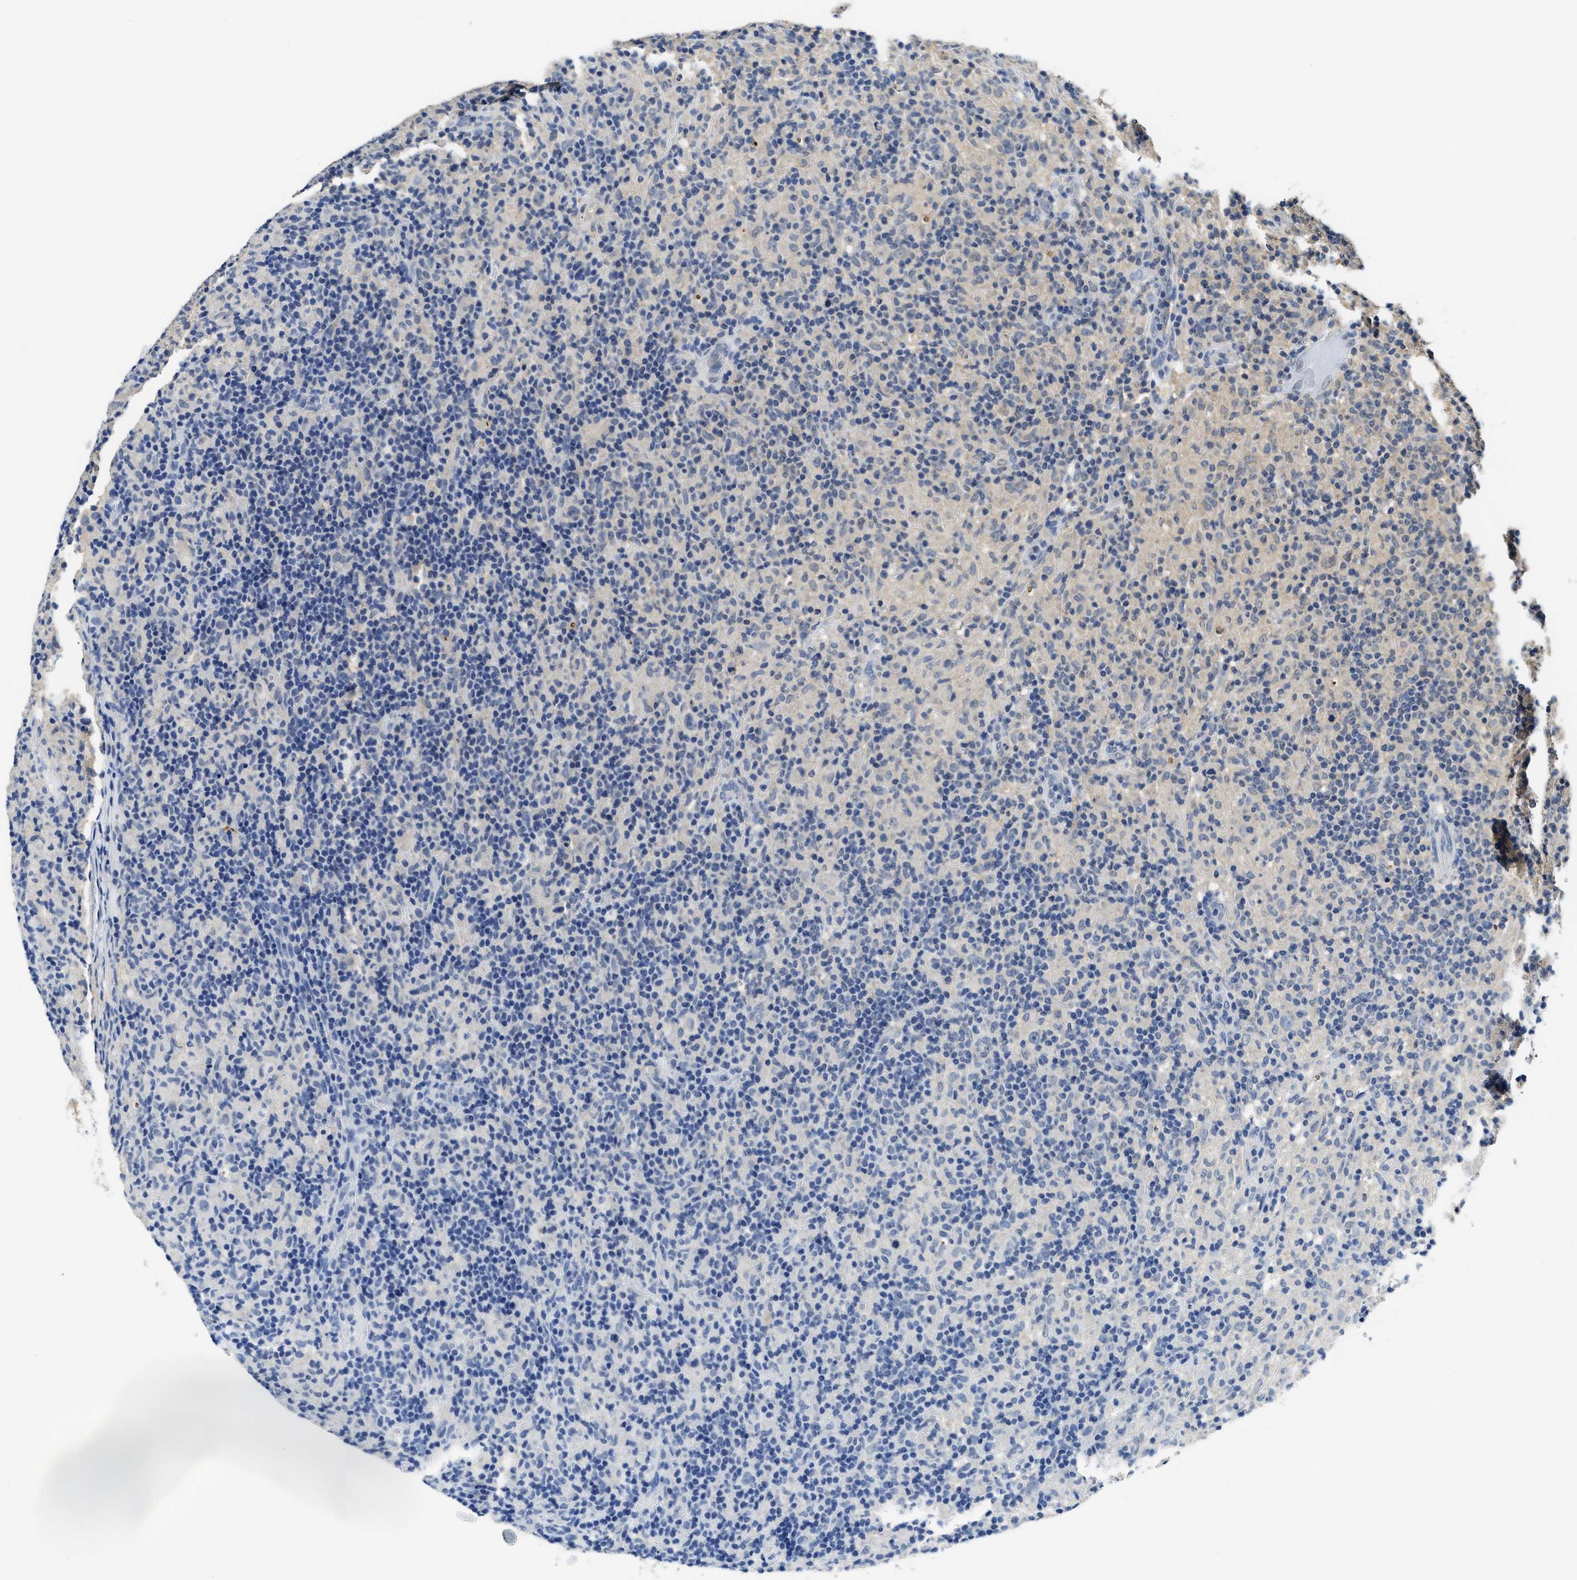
{"staining": {"intensity": "negative", "quantity": "none", "location": "none"}, "tissue": "lymphoma", "cell_type": "Tumor cells", "image_type": "cancer", "snomed": [{"axis": "morphology", "description": "Hodgkin's disease, NOS"}, {"axis": "topography", "description": "Lymph node"}], "caption": "High magnification brightfield microscopy of Hodgkin's disease stained with DAB (3,3'-diaminobenzidine) (brown) and counterstained with hematoxylin (blue): tumor cells show no significant expression.", "gene": "CTNNA1", "patient": {"sex": "male", "age": 70}}